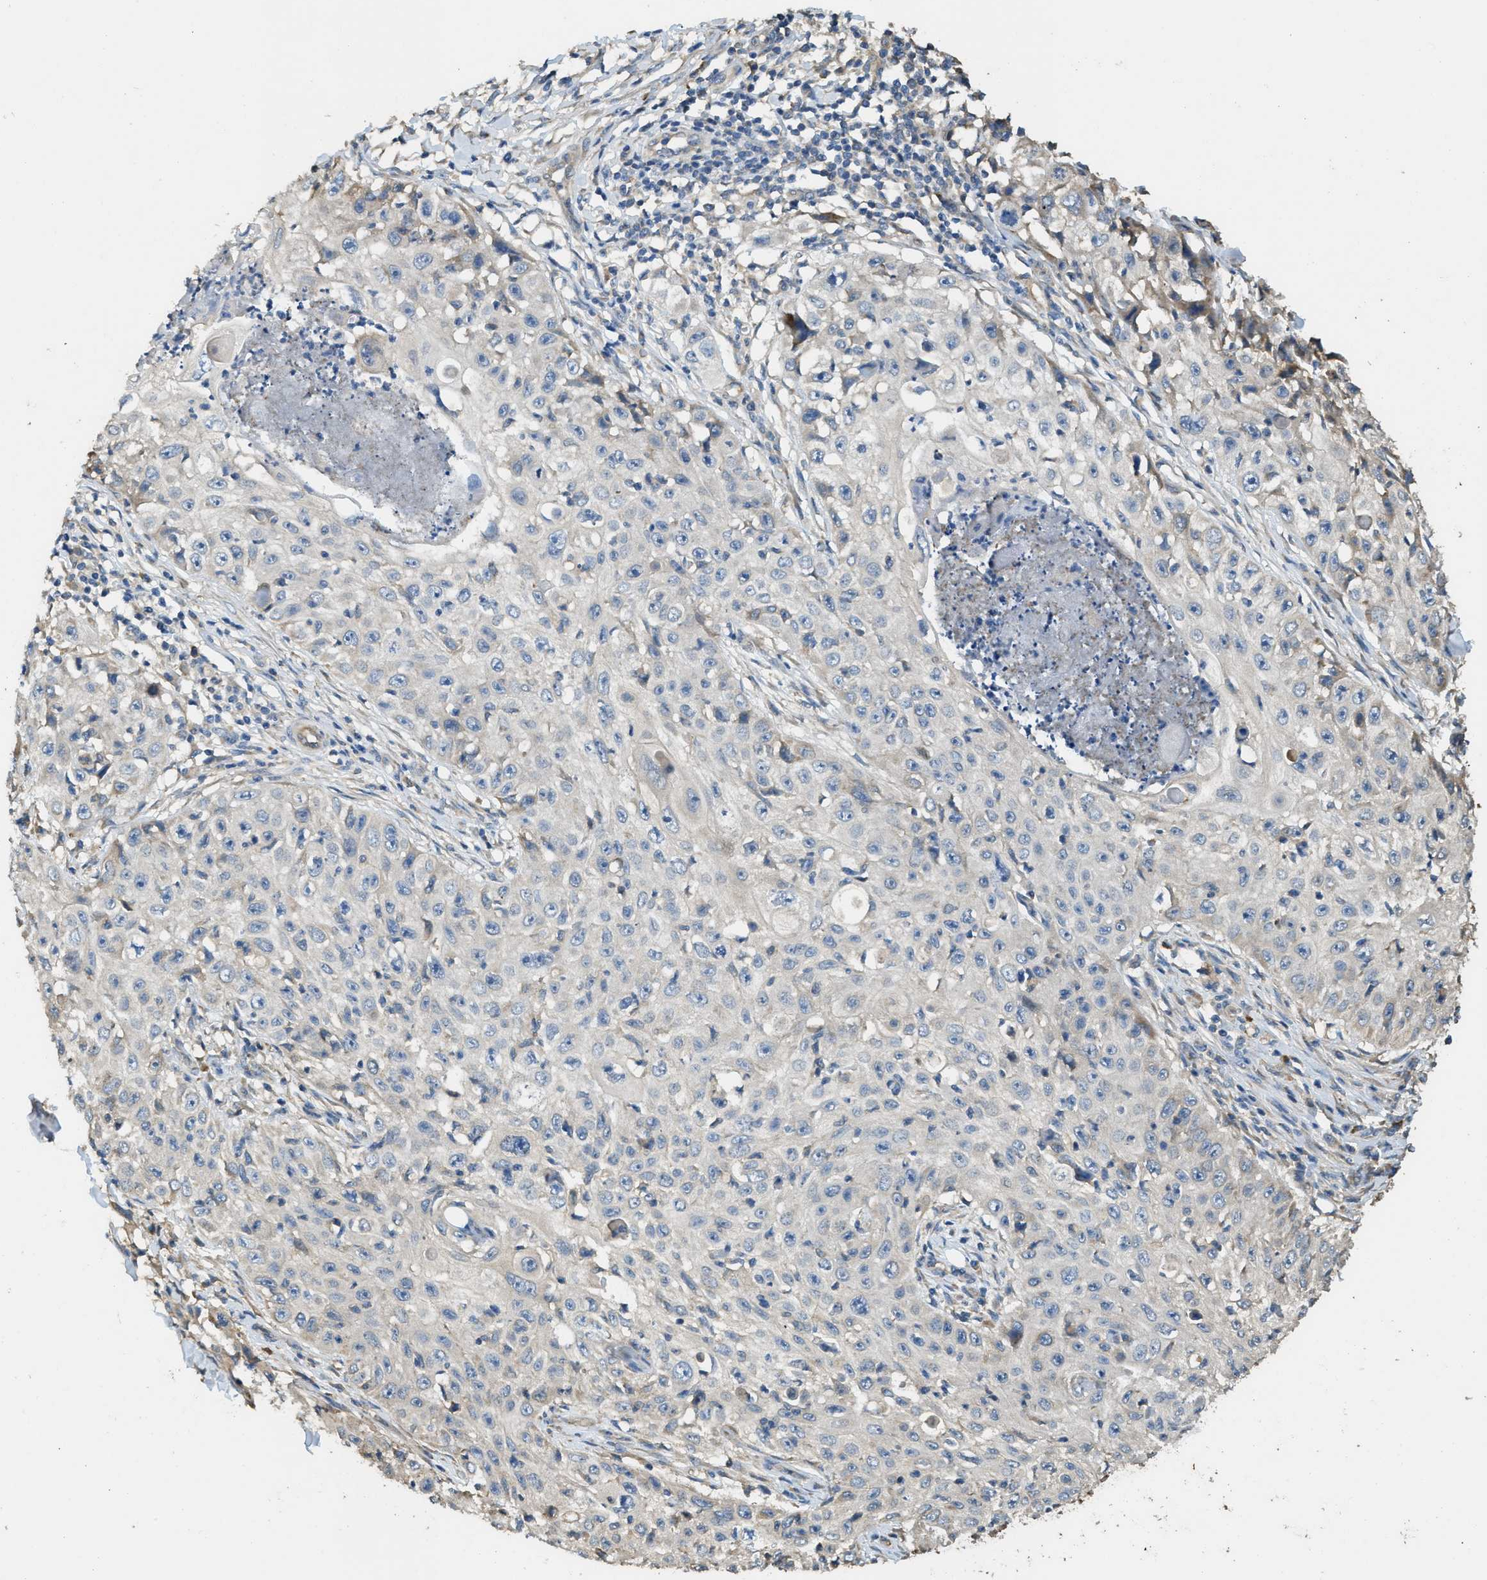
{"staining": {"intensity": "weak", "quantity": "<25%", "location": "cytoplasmic/membranous"}, "tissue": "skin cancer", "cell_type": "Tumor cells", "image_type": "cancer", "snomed": [{"axis": "morphology", "description": "Squamous cell carcinoma, NOS"}, {"axis": "topography", "description": "Skin"}], "caption": "Skin cancer was stained to show a protein in brown. There is no significant expression in tumor cells.", "gene": "RIPK2", "patient": {"sex": "male", "age": 86}}